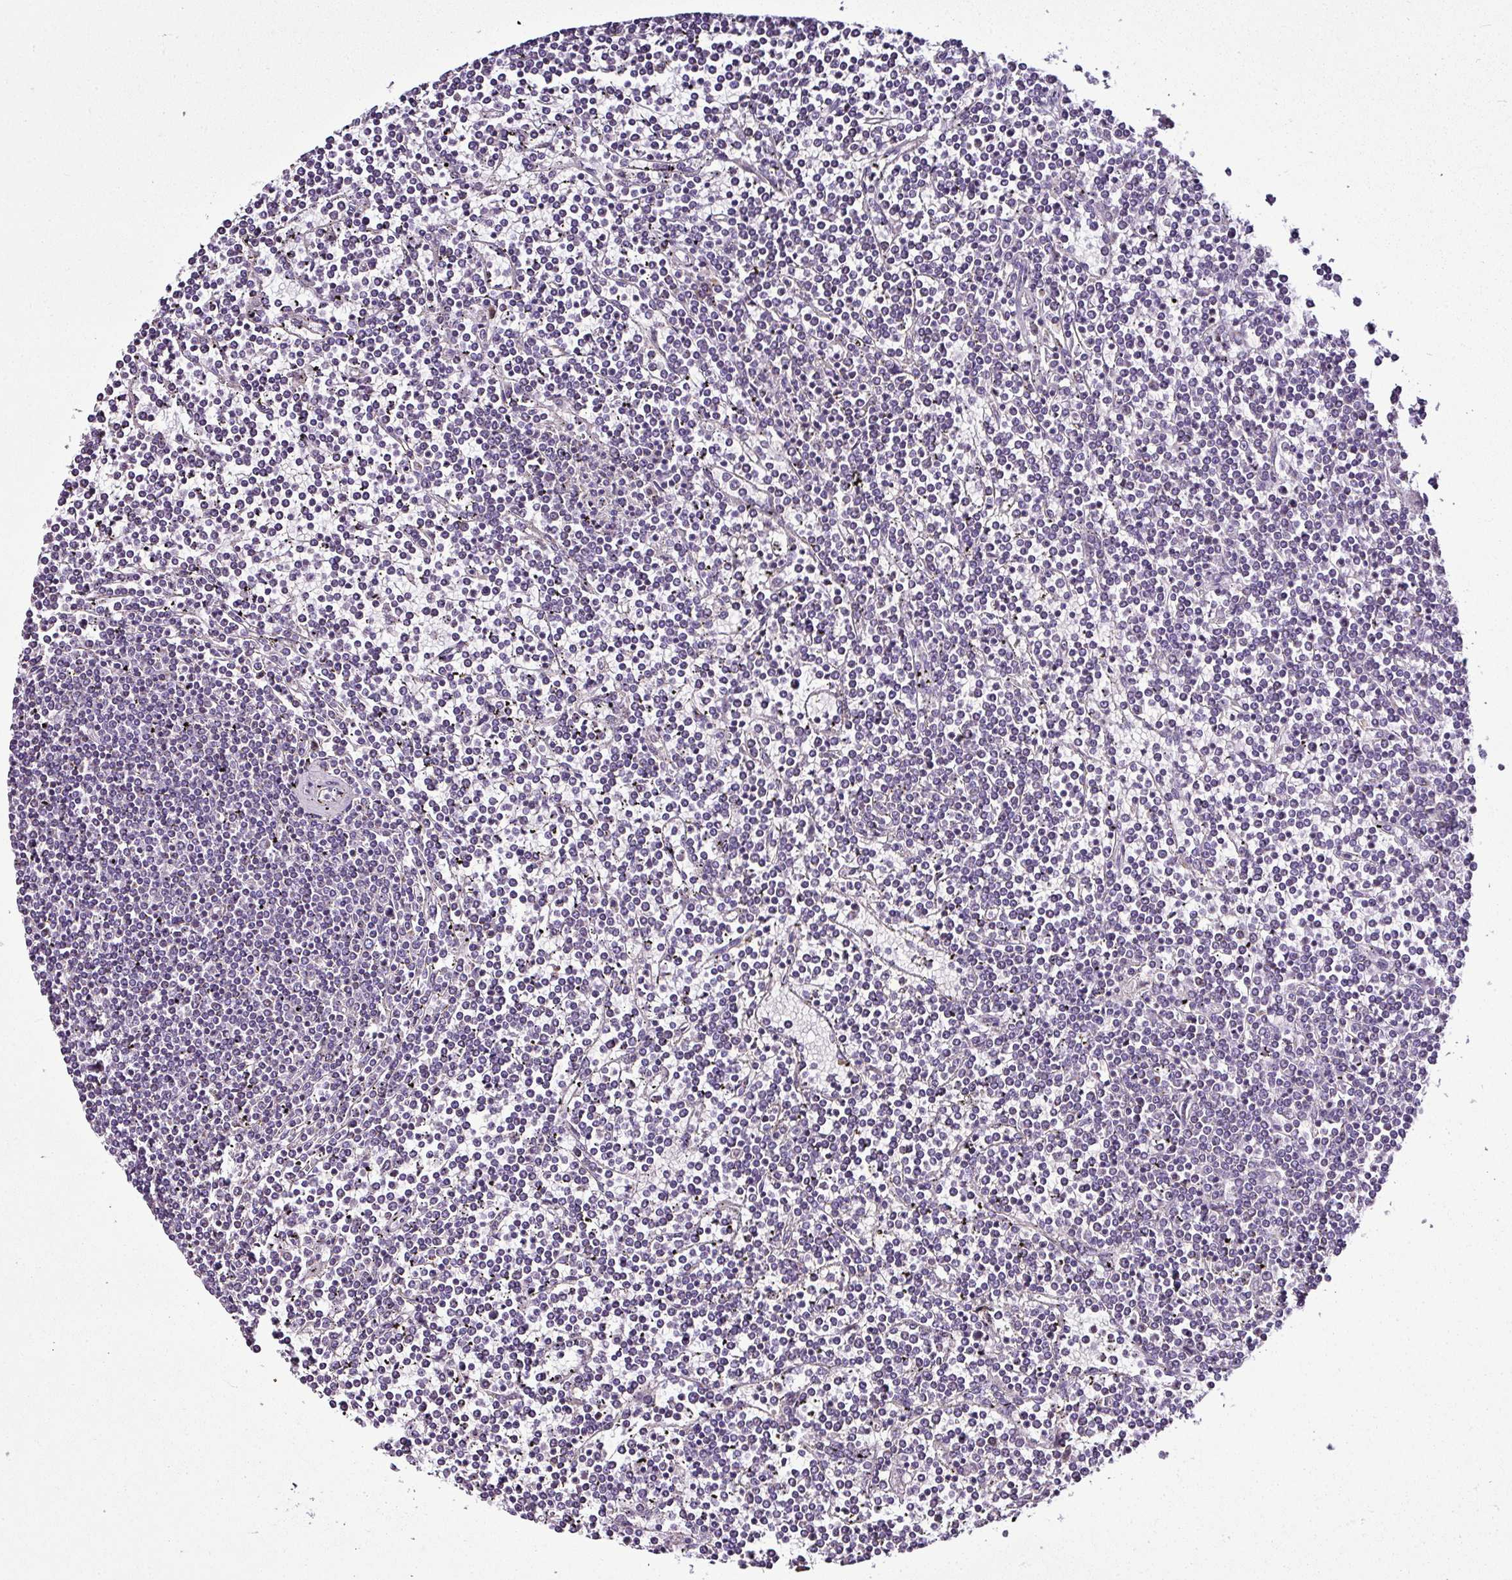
{"staining": {"intensity": "negative", "quantity": "none", "location": "none"}, "tissue": "lymphoma", "cell_type": "Tumor cells", "image_type": "cancer", "snomed": [{"axis": "morphology", "description": "Malignant lymphoma, non-Hodgkin's type, Low grade"}, {"axis": "topography", "description": "Spleen"}], "caption": "Protein analysis of malignant lymphoma, non-Hodgkin's type (low-grade) exhibits no significant staining in tumor cells.", "gene": "DPAGT1", "patient": {"sex": "female", "age": 19}}